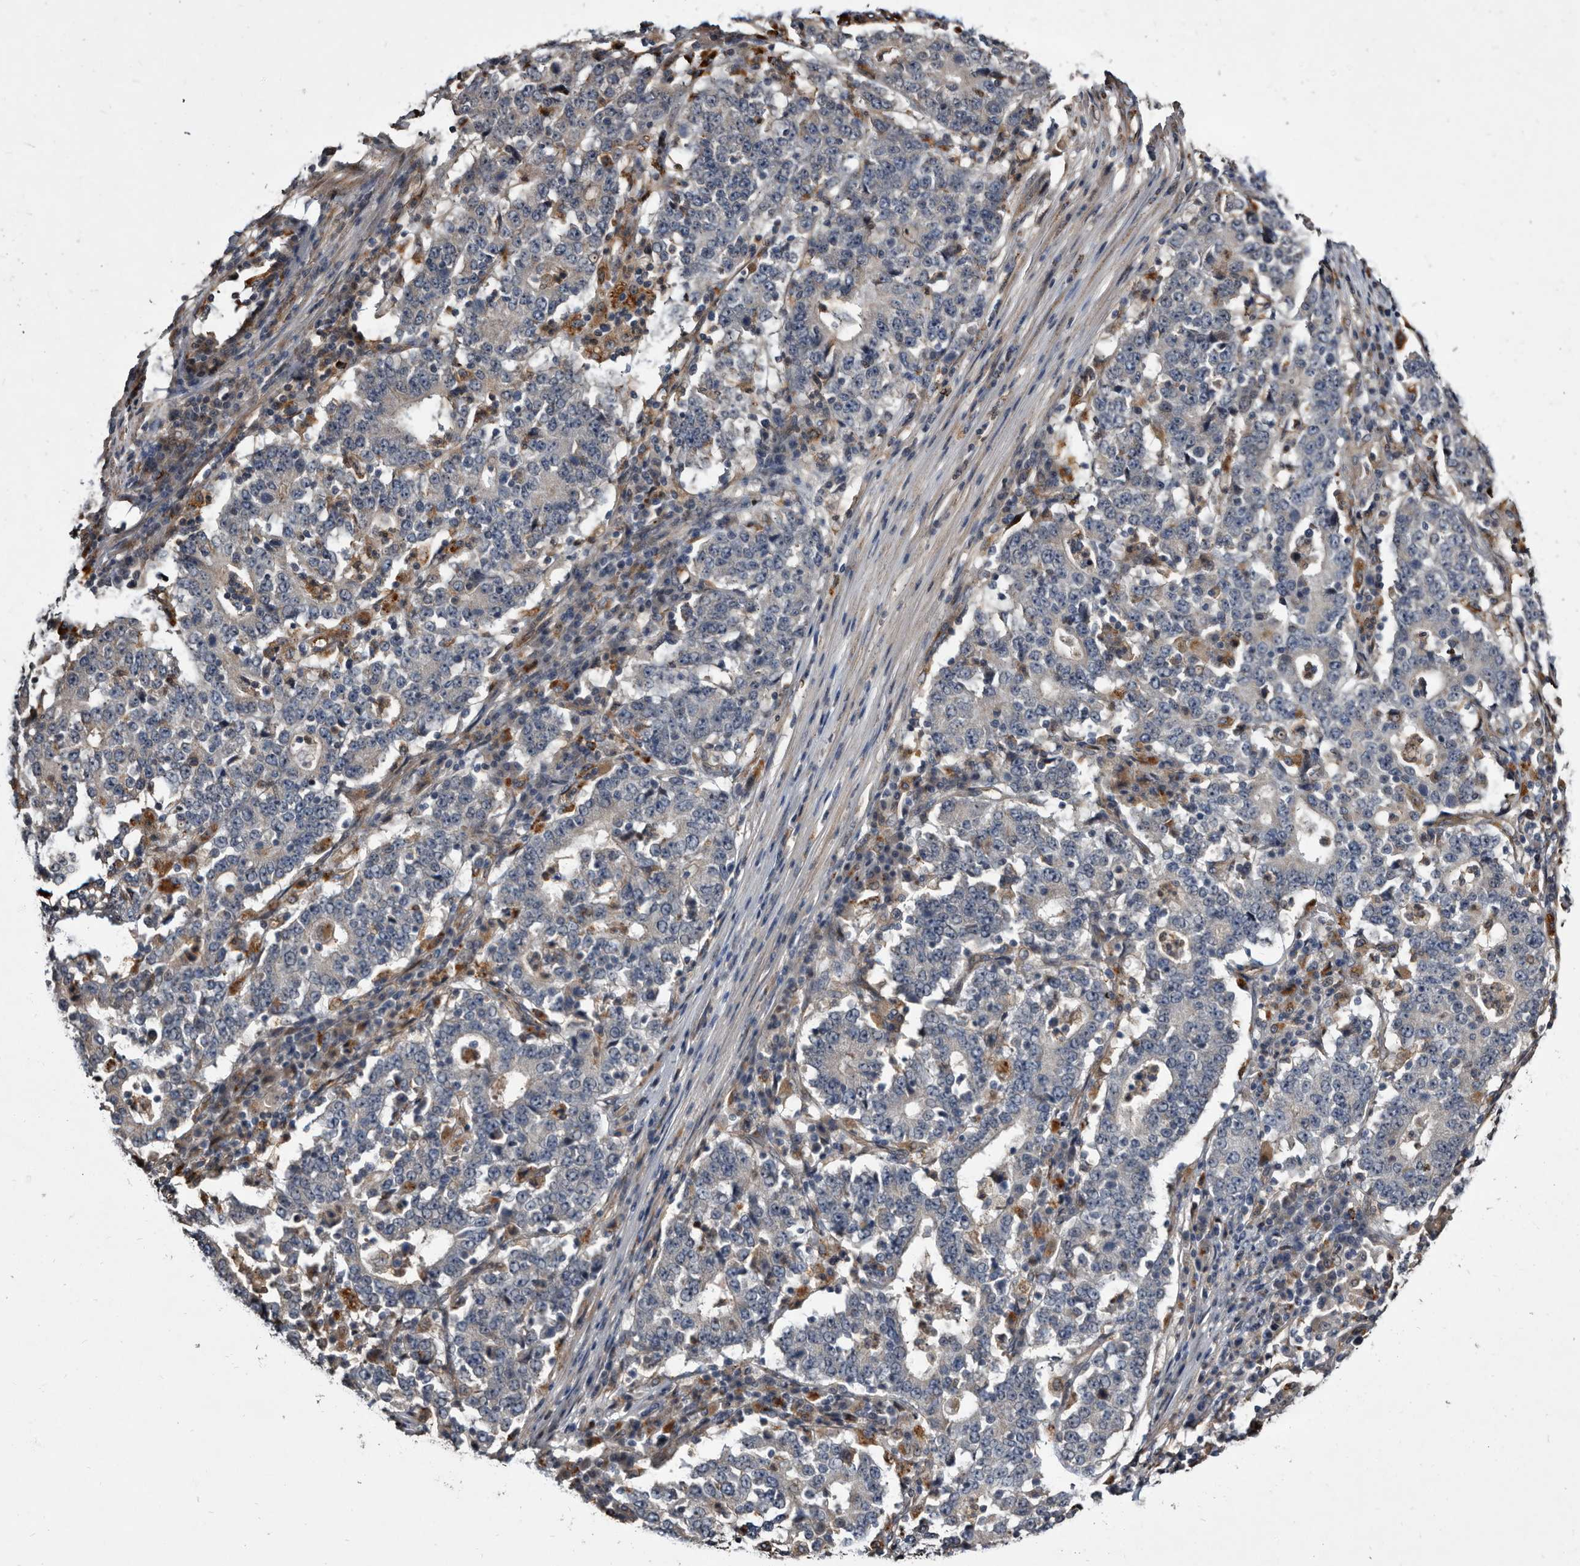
{"staining": {"intensity": "negative", "quantity": "none", "location": "none"}, "tissue": "stomach cancer", "cell_type": "Tumor cells", "image_type": "cancer", "snomed": [{"axis": "morphology", "description": "Adenocarcinoma, NOS"}, {"axis": "topography", "description": "Stomach"}], "caption": "An immunohistochemistry photomicrograph of stomach adenocarcinoma is shown. There is no staining in tumor cells of stomach adenocarcinoma.", "gene": "CTSA", "patient": {"sex": "male", "age": 59}}